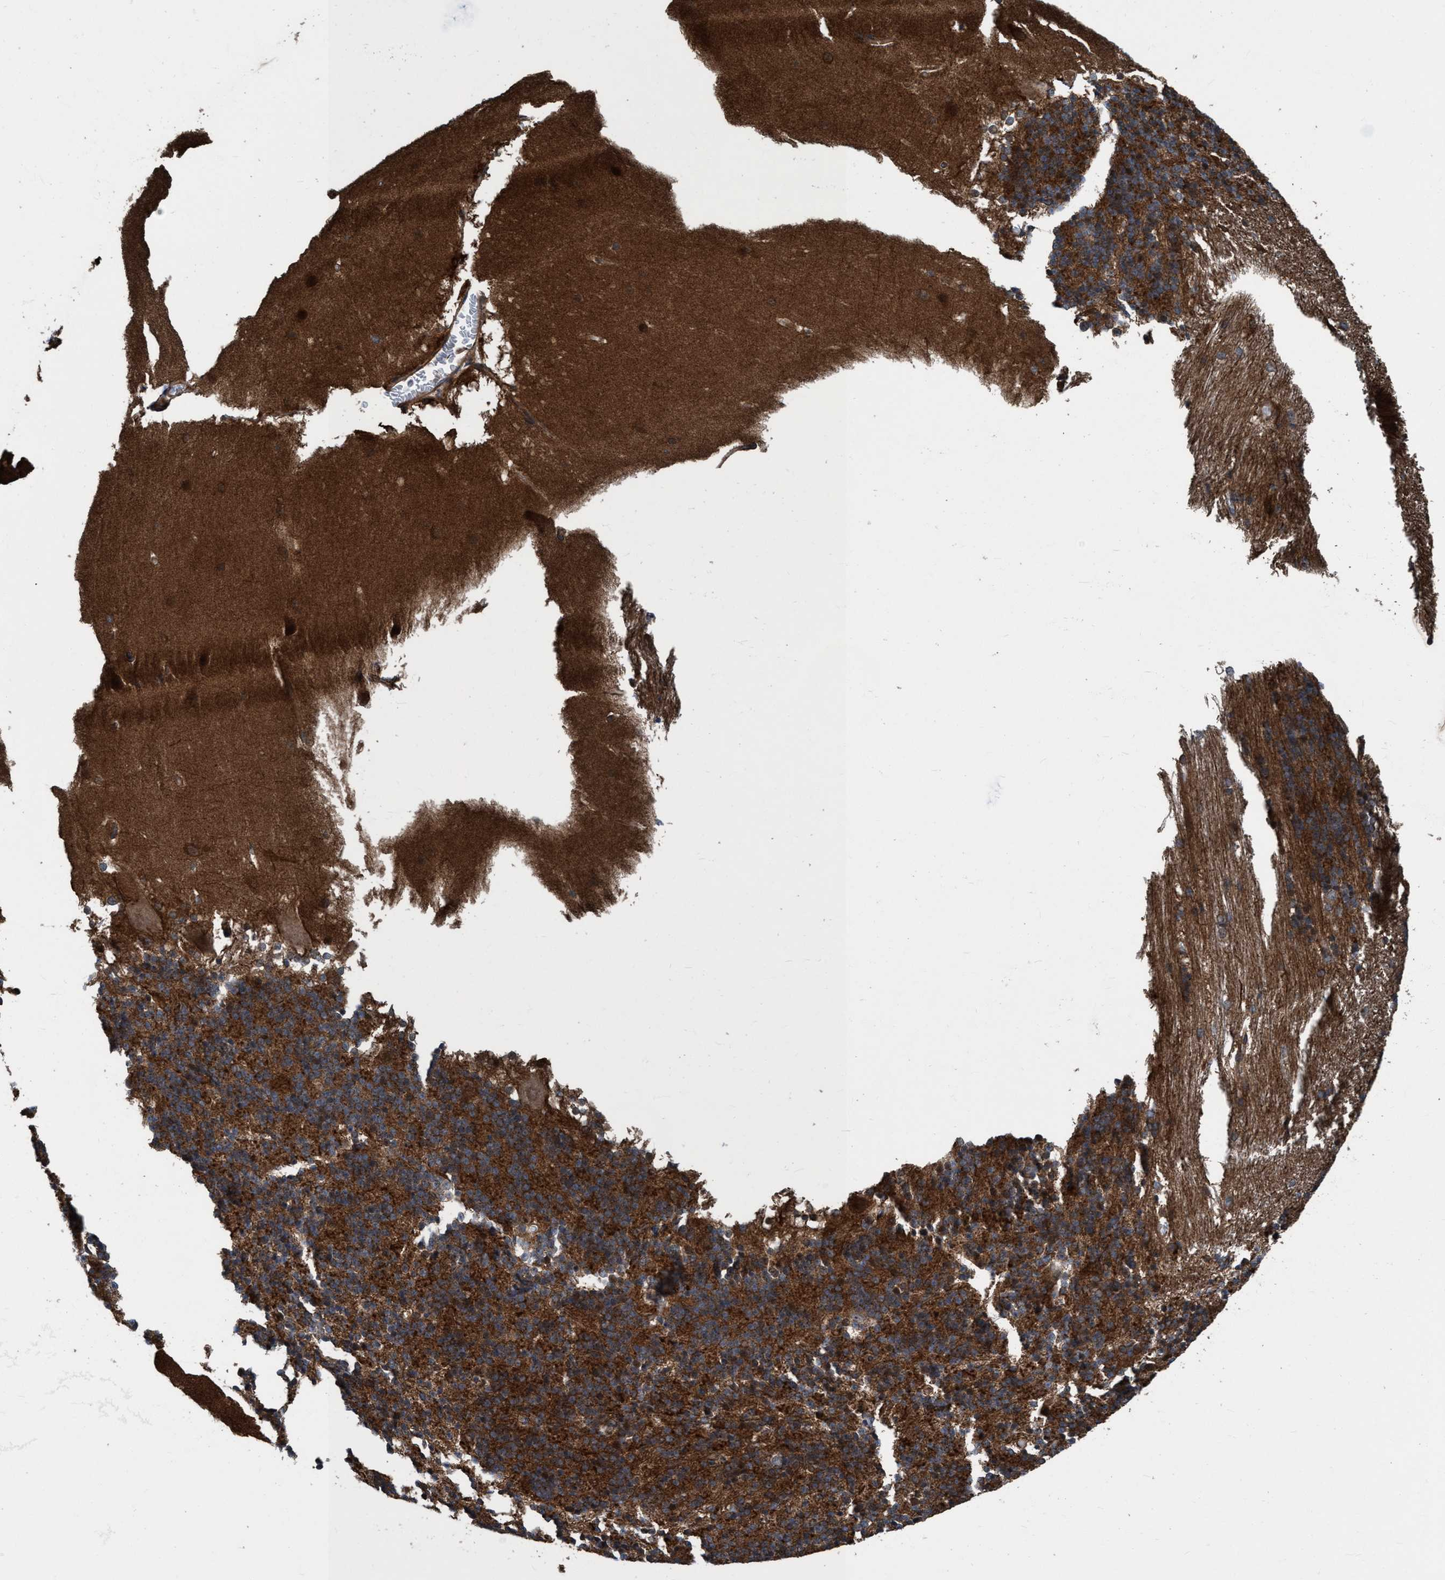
{"staining": {"intensity": "strong", "quantity": ">75%", "location": "cytoplasmic/membranous"}, "tissue": "cerebellum", "cell_type": "Cells in granular layer", "image_type": "normal", "snomed": [{"axis": "morphology", "description": "Normal tissue, NOS"}, {"axis": "topography", "description": "Cerebellum"}], "caption": "The photomicrograph shows immunohistochemical staining of normal cerebellum. There is strong cytoplasmic/membranous expression is present in about >75% of cells in granular layer. The staining was performed using DAB (3,3'-diaminobenzidine) to visualize the protein expression in brown, while the nuclei were stained in blue with hematoxylin (Magnification: 20x).", "gene": "NMT1", "patient": {"sex": "female", "age": 19}}